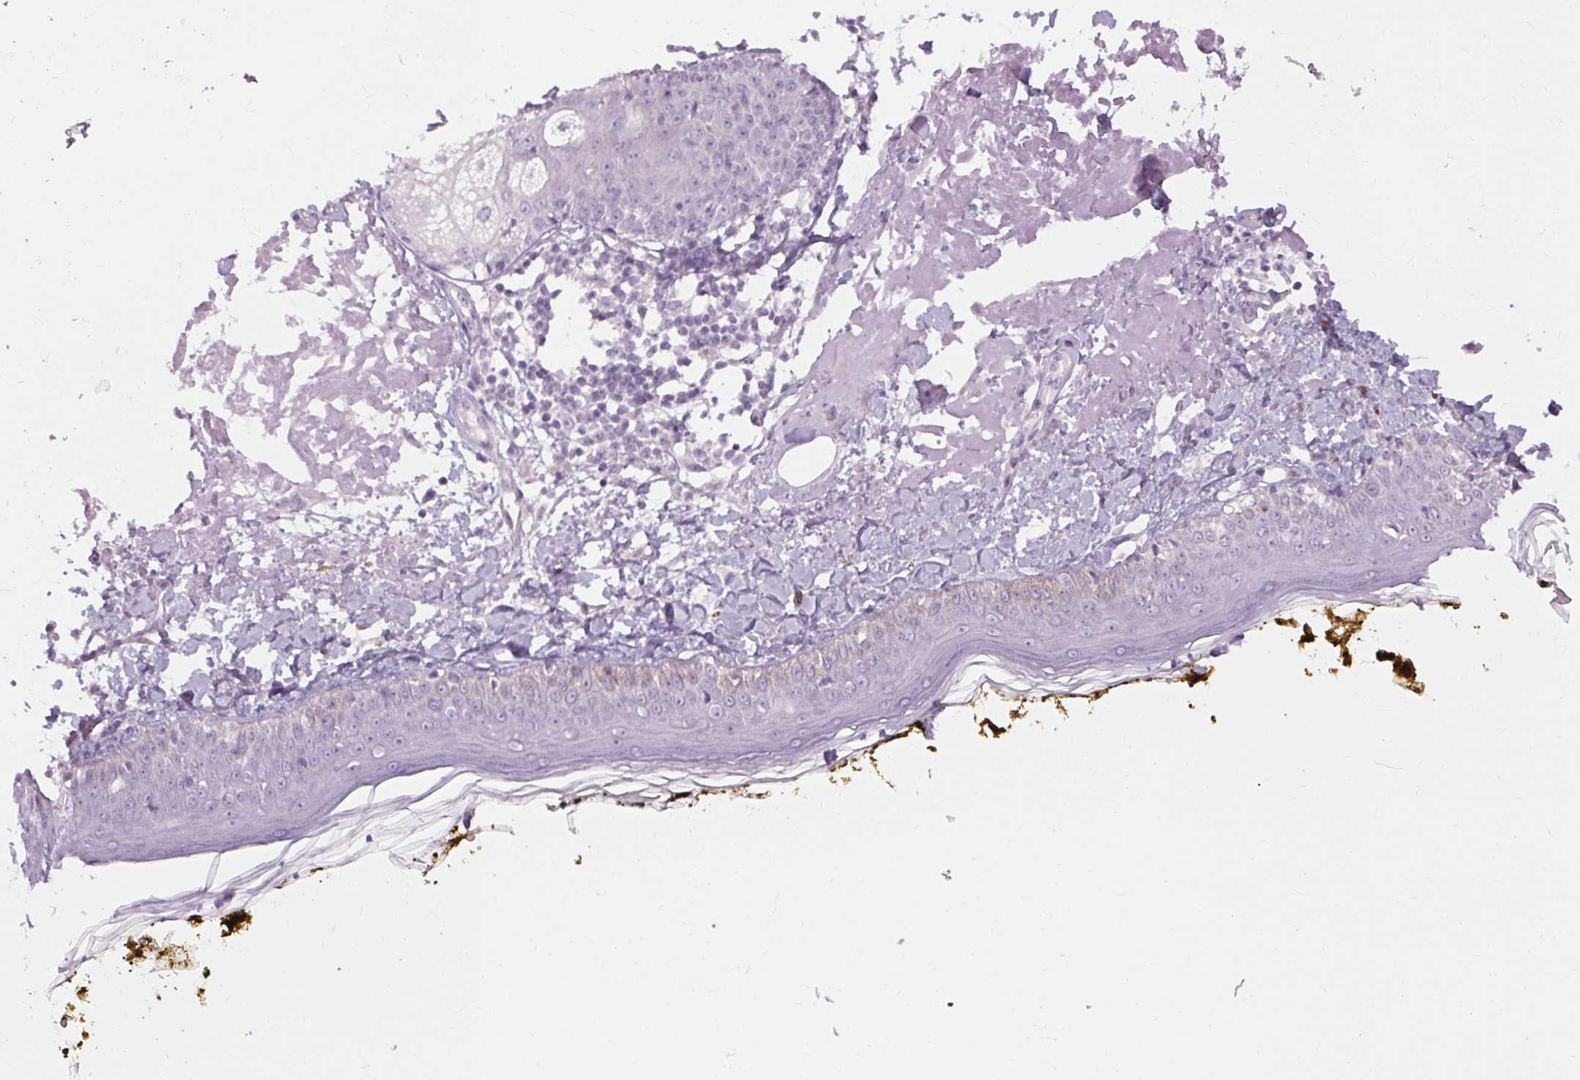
{"staining": {"intensity": "negative", "quantity": "none", "location": "none"}, "tissue": "skin", "cell_type": "Fibroblasts", "image_type": "normal", "snomed": [{"axis": "morphology", "description": "Normal tissue, NOS"}, {"axis": "topography", "description": "Skin"}], "caption": "High power microscopy histopathology image of an immunohistochemistry micrograph of benign skin, revealing no significant positivity in fibroblasts.", "gene": "TM6SF1", "patient": {"sex": "male", "age": 76}}